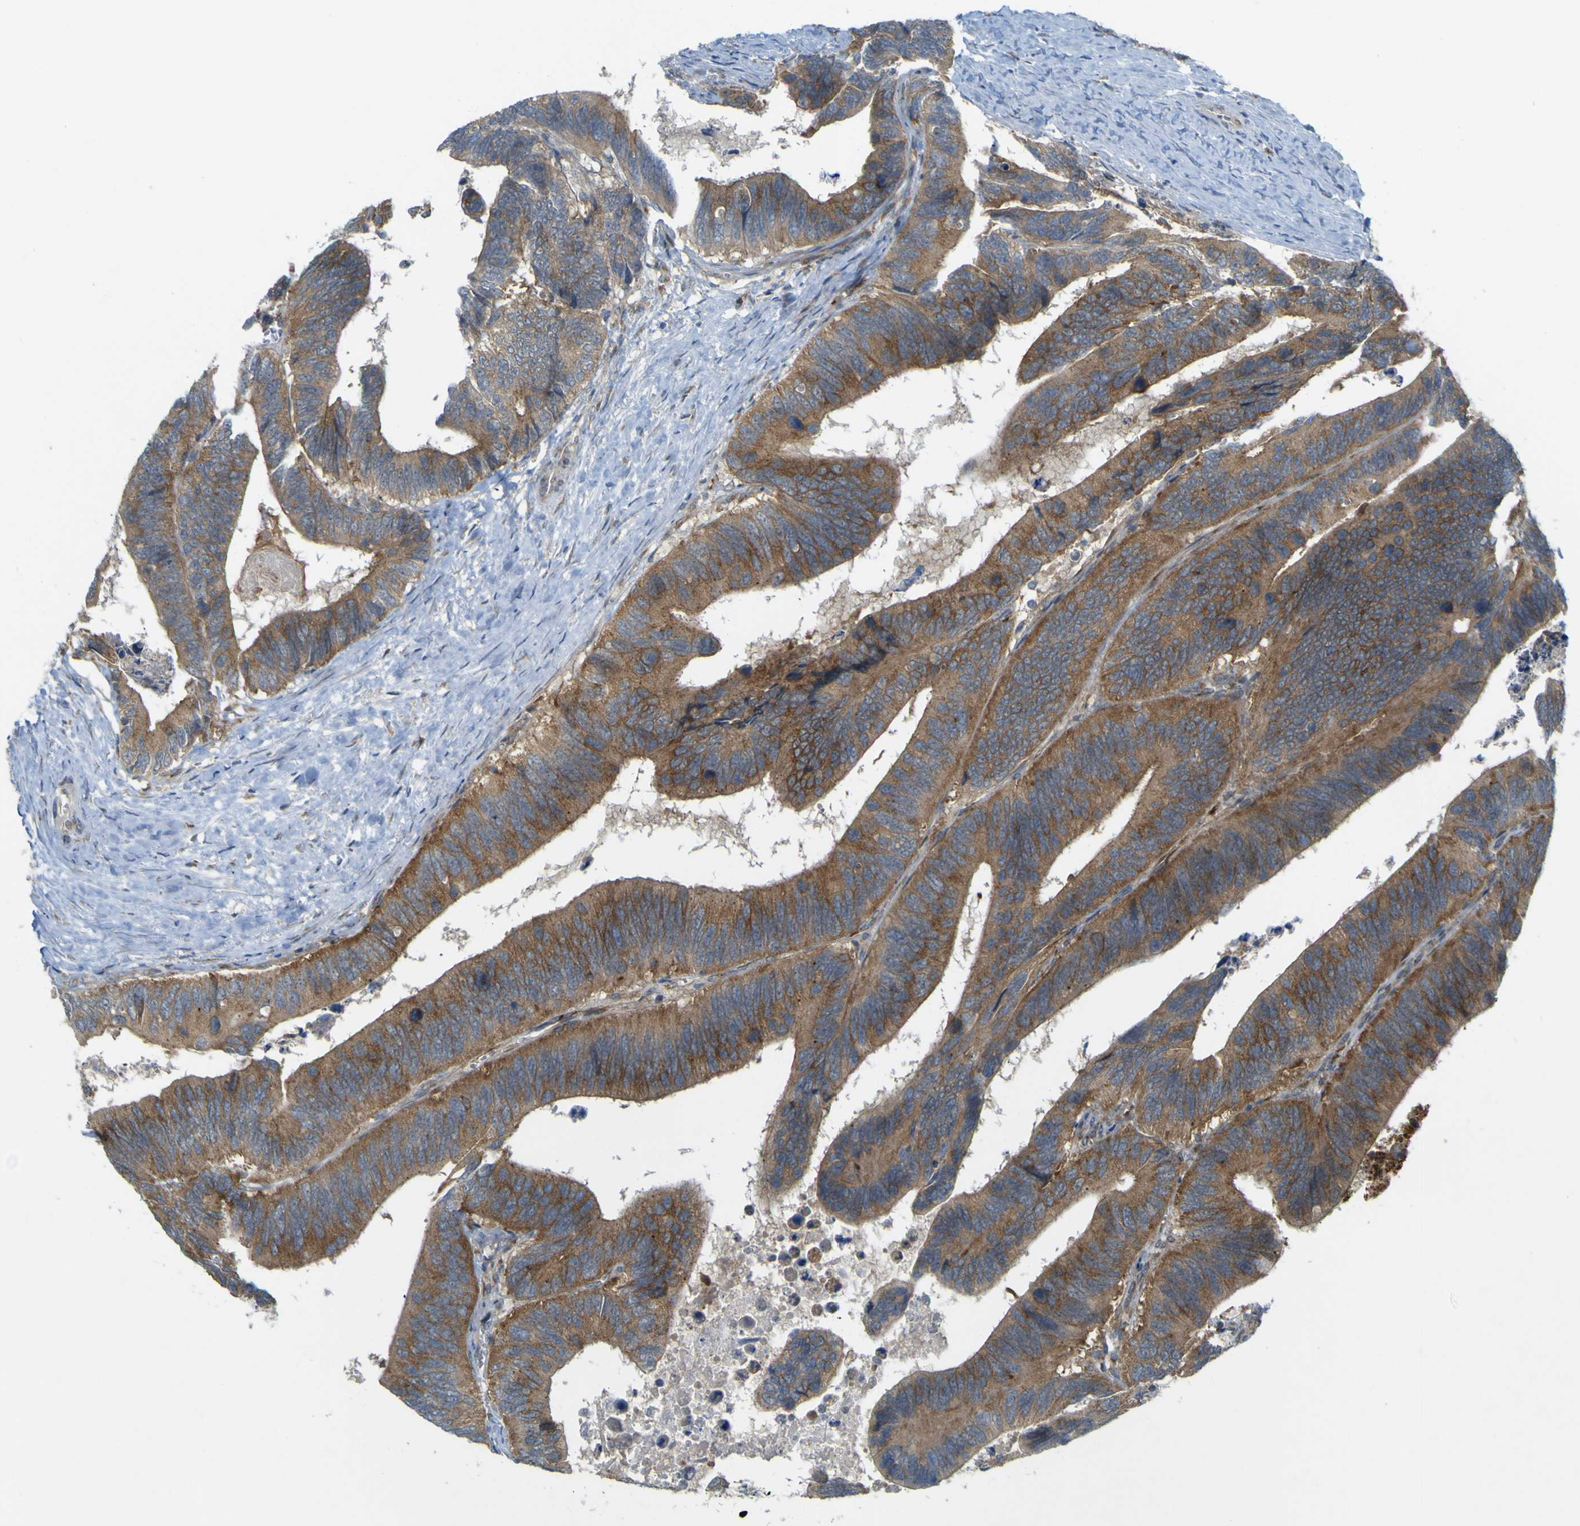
{"staining": {"intensity": "weak", "quantity": ">75%", "location": "cytoplasmic/membranous"}, "tissue": "colorectal cancer", "cell_type": "Tumor cells", "image_type": "cancer", "snomed": [{"axis": "morphology", "description": "Adenocarcinoma, NOS"}, {"axis": "topography", "description": "Colon"}], "caption": "A brown stain labels weak cytoplasmic/membranous positivity of a protein in human colorectal cancer tumor cells.", "gene": "IGF2R", "patient": {"sex": "male", "age": 72}}